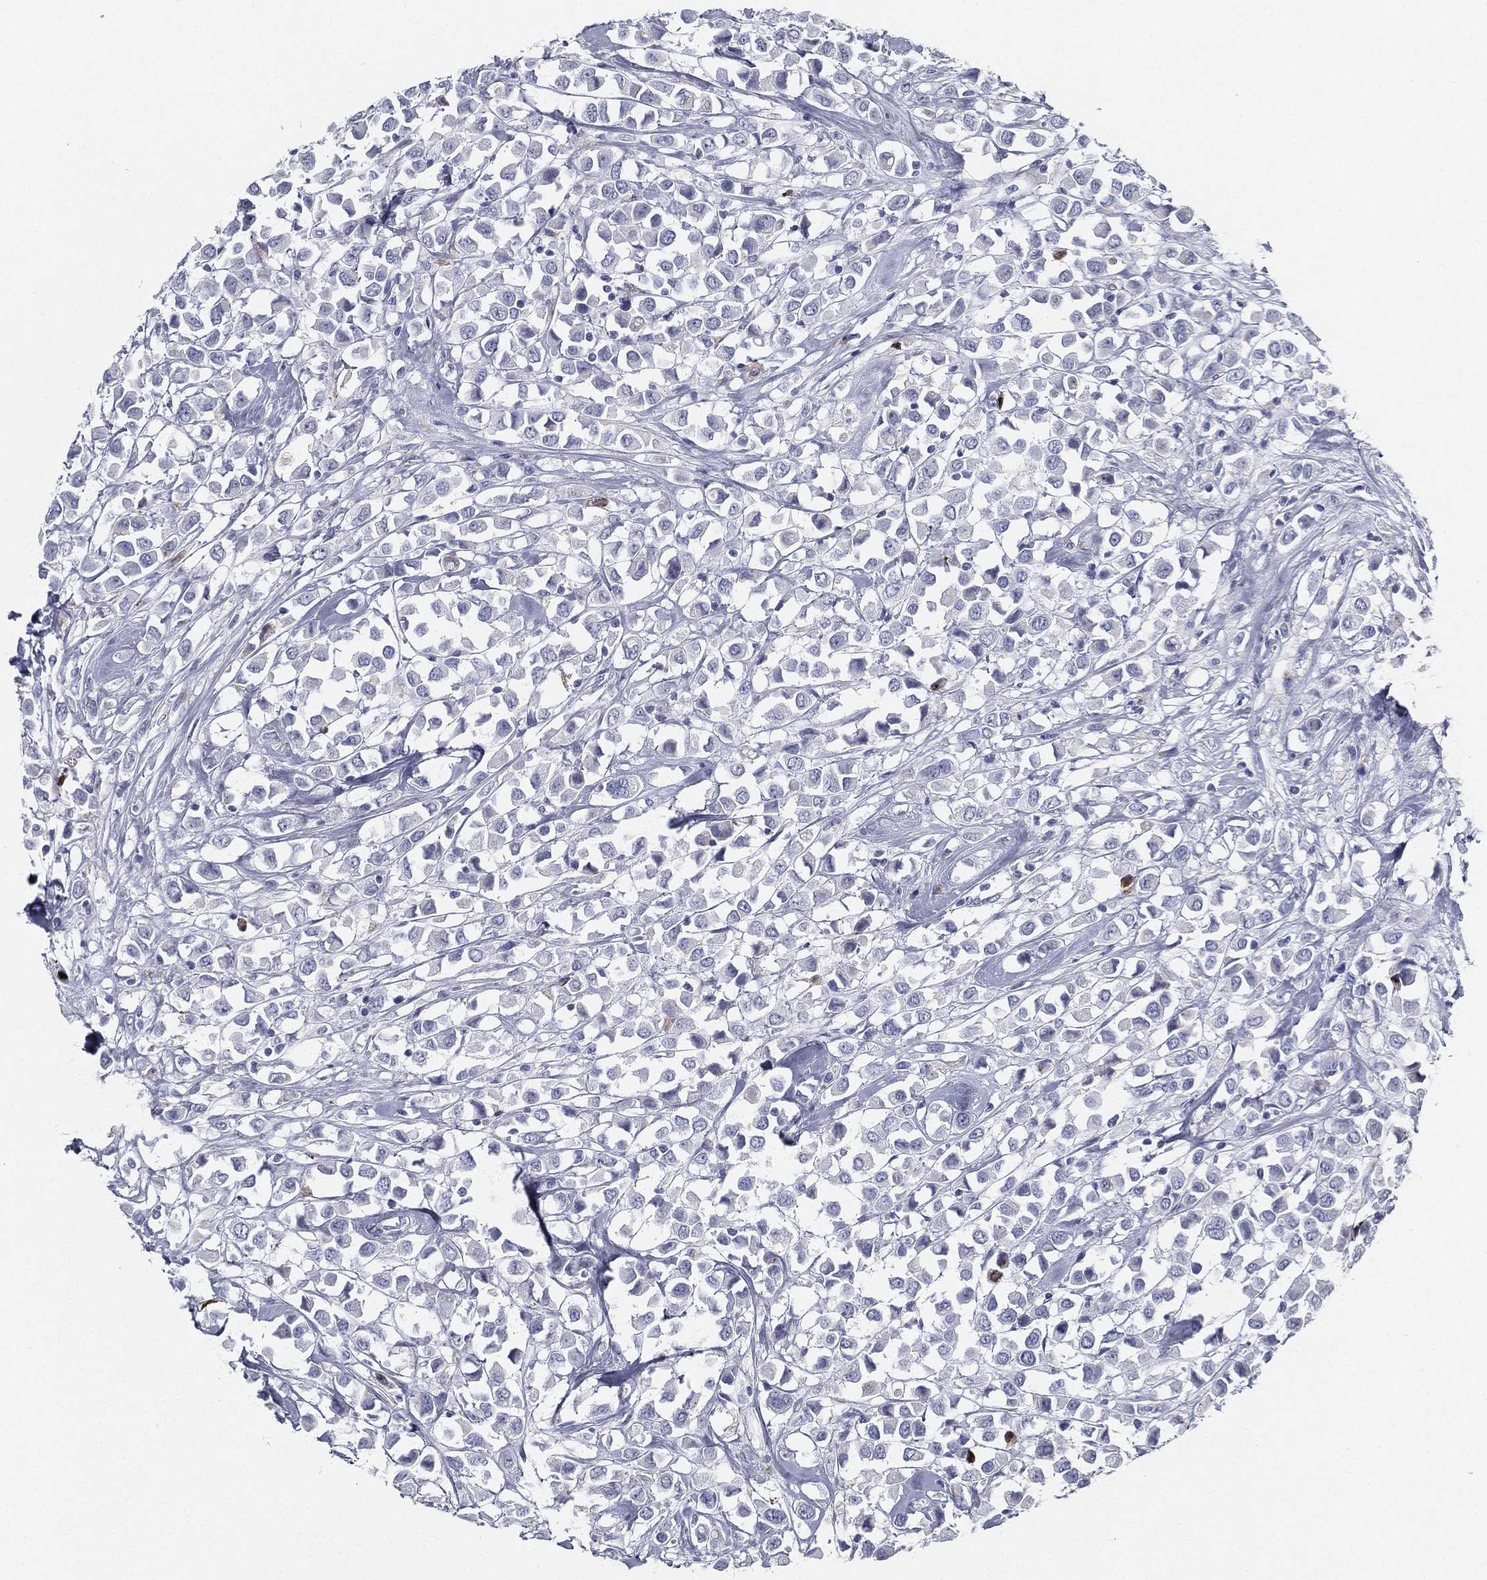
{"staining": {"intensity": "negative", "quantity": "none", "location": "none"}, "tissue": "breast cancer", "cell_type": "Tumor cells", "image_type": "cancer", "snomed": [{"axis": "morphology", "description": "Duct carcinoma"}, {"axis": "topography", "description": "Breast"}], "caption": "Human breast cancer (infiltrating ductal carcinoma) stained for a protein using immunohistochemistry (IHC) reveals no positivity in tumor cells.", "gene": "SPPL2C", "patient": {"sex": "female", "age": 61}}